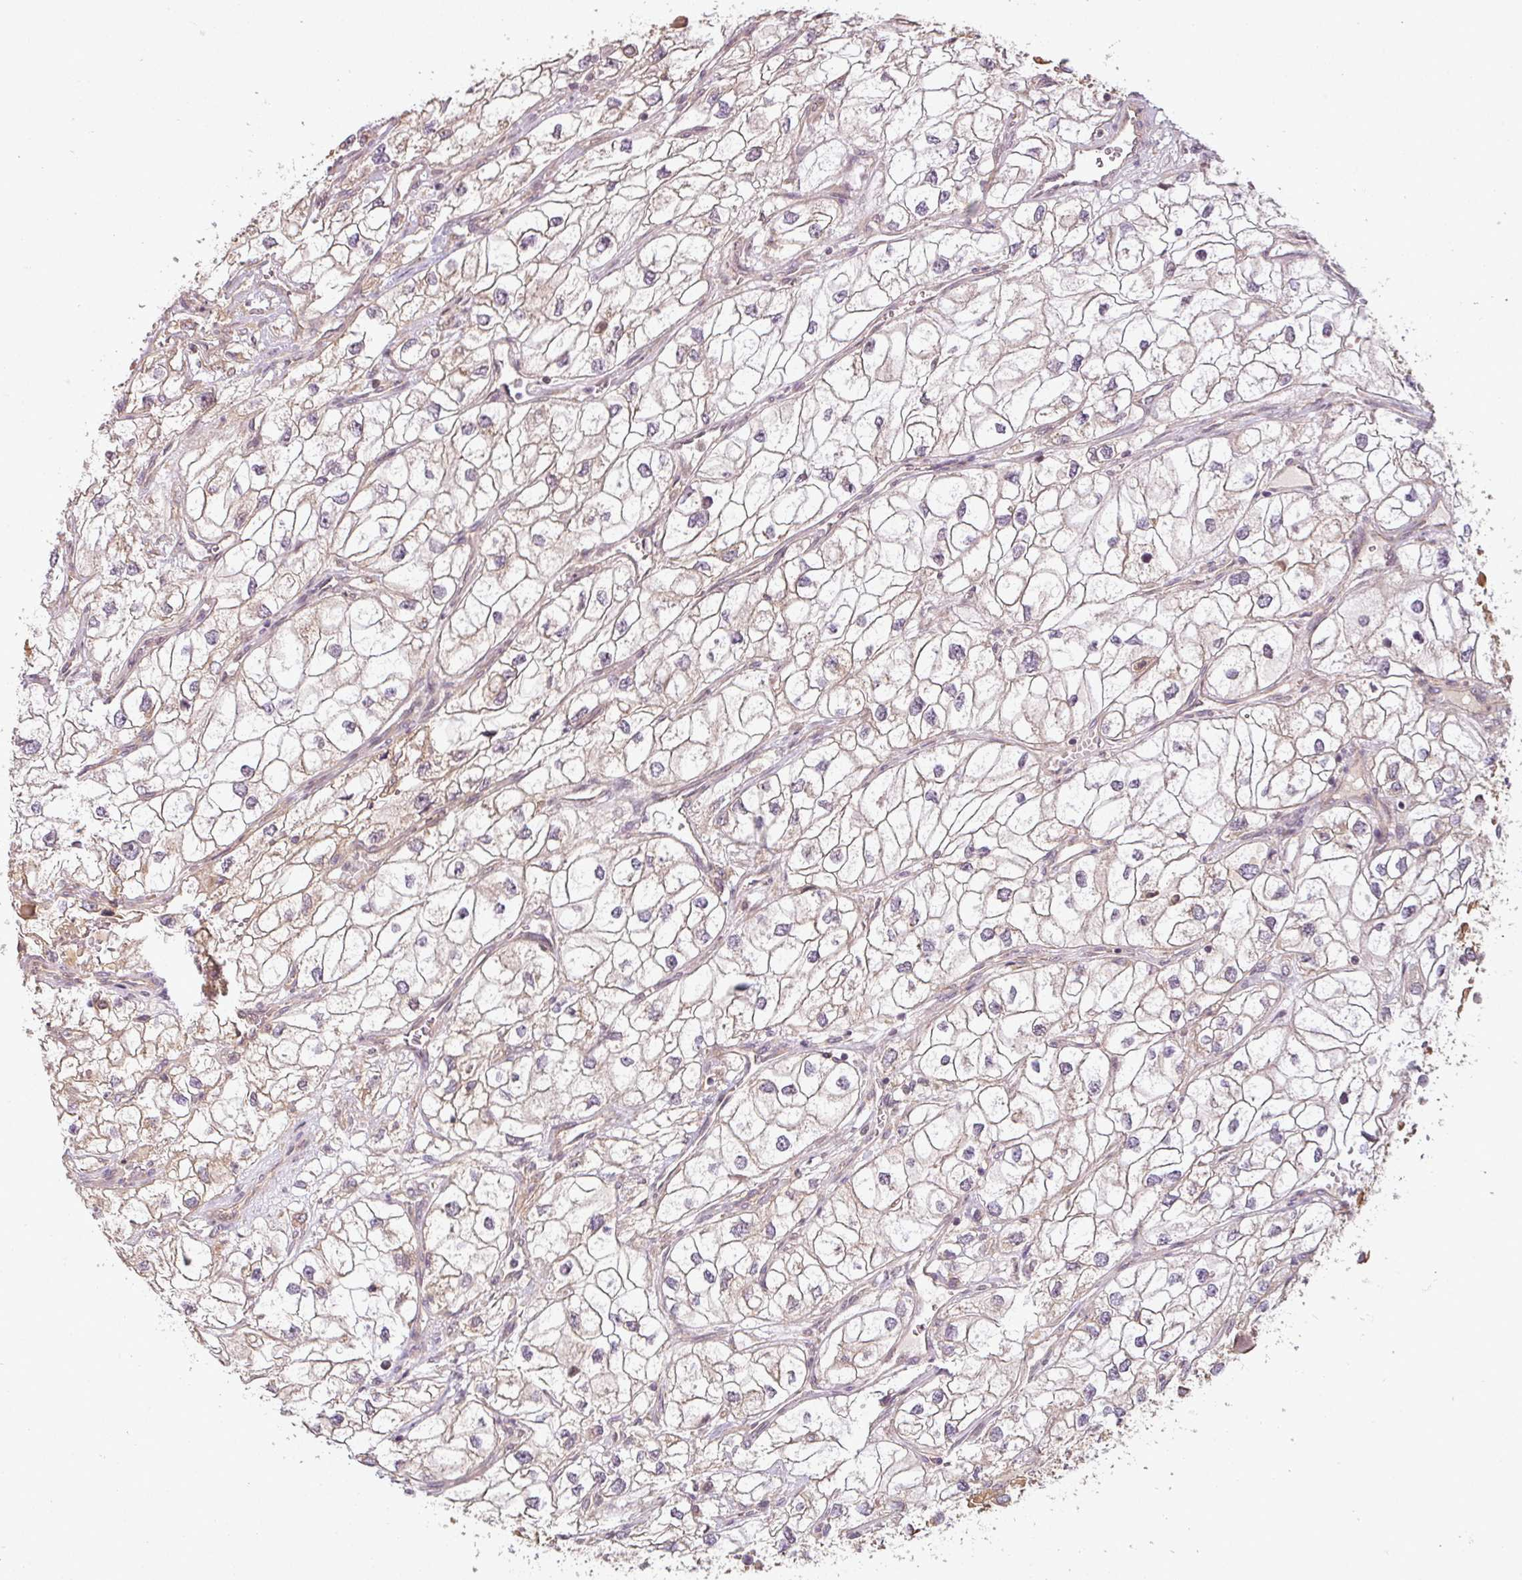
{"staining": {"intensity": "weak", "quantity": "25%-75%", "location": "cytoplasmic/membranous"}, "tissue": "renal cancer", "cell_type": "Tumor cells", "image_type": "cancer", "snomed": [{"axis": "morphology", "description": "Adenocarcinoma, NOS"}, {"axis": "topography", "description": "Kidney"}], "caption": "Immunohistochemical staining of human renal adenocarcinoma shows low levels of weak cytoplasmic/membranous protein staining in approximately 25%-75% of tumor cells. (Brightfield microscopy of DAB IHC at high magnification).", "gene": "RNF31", "patient": {"sex": "male", "age": 59}}